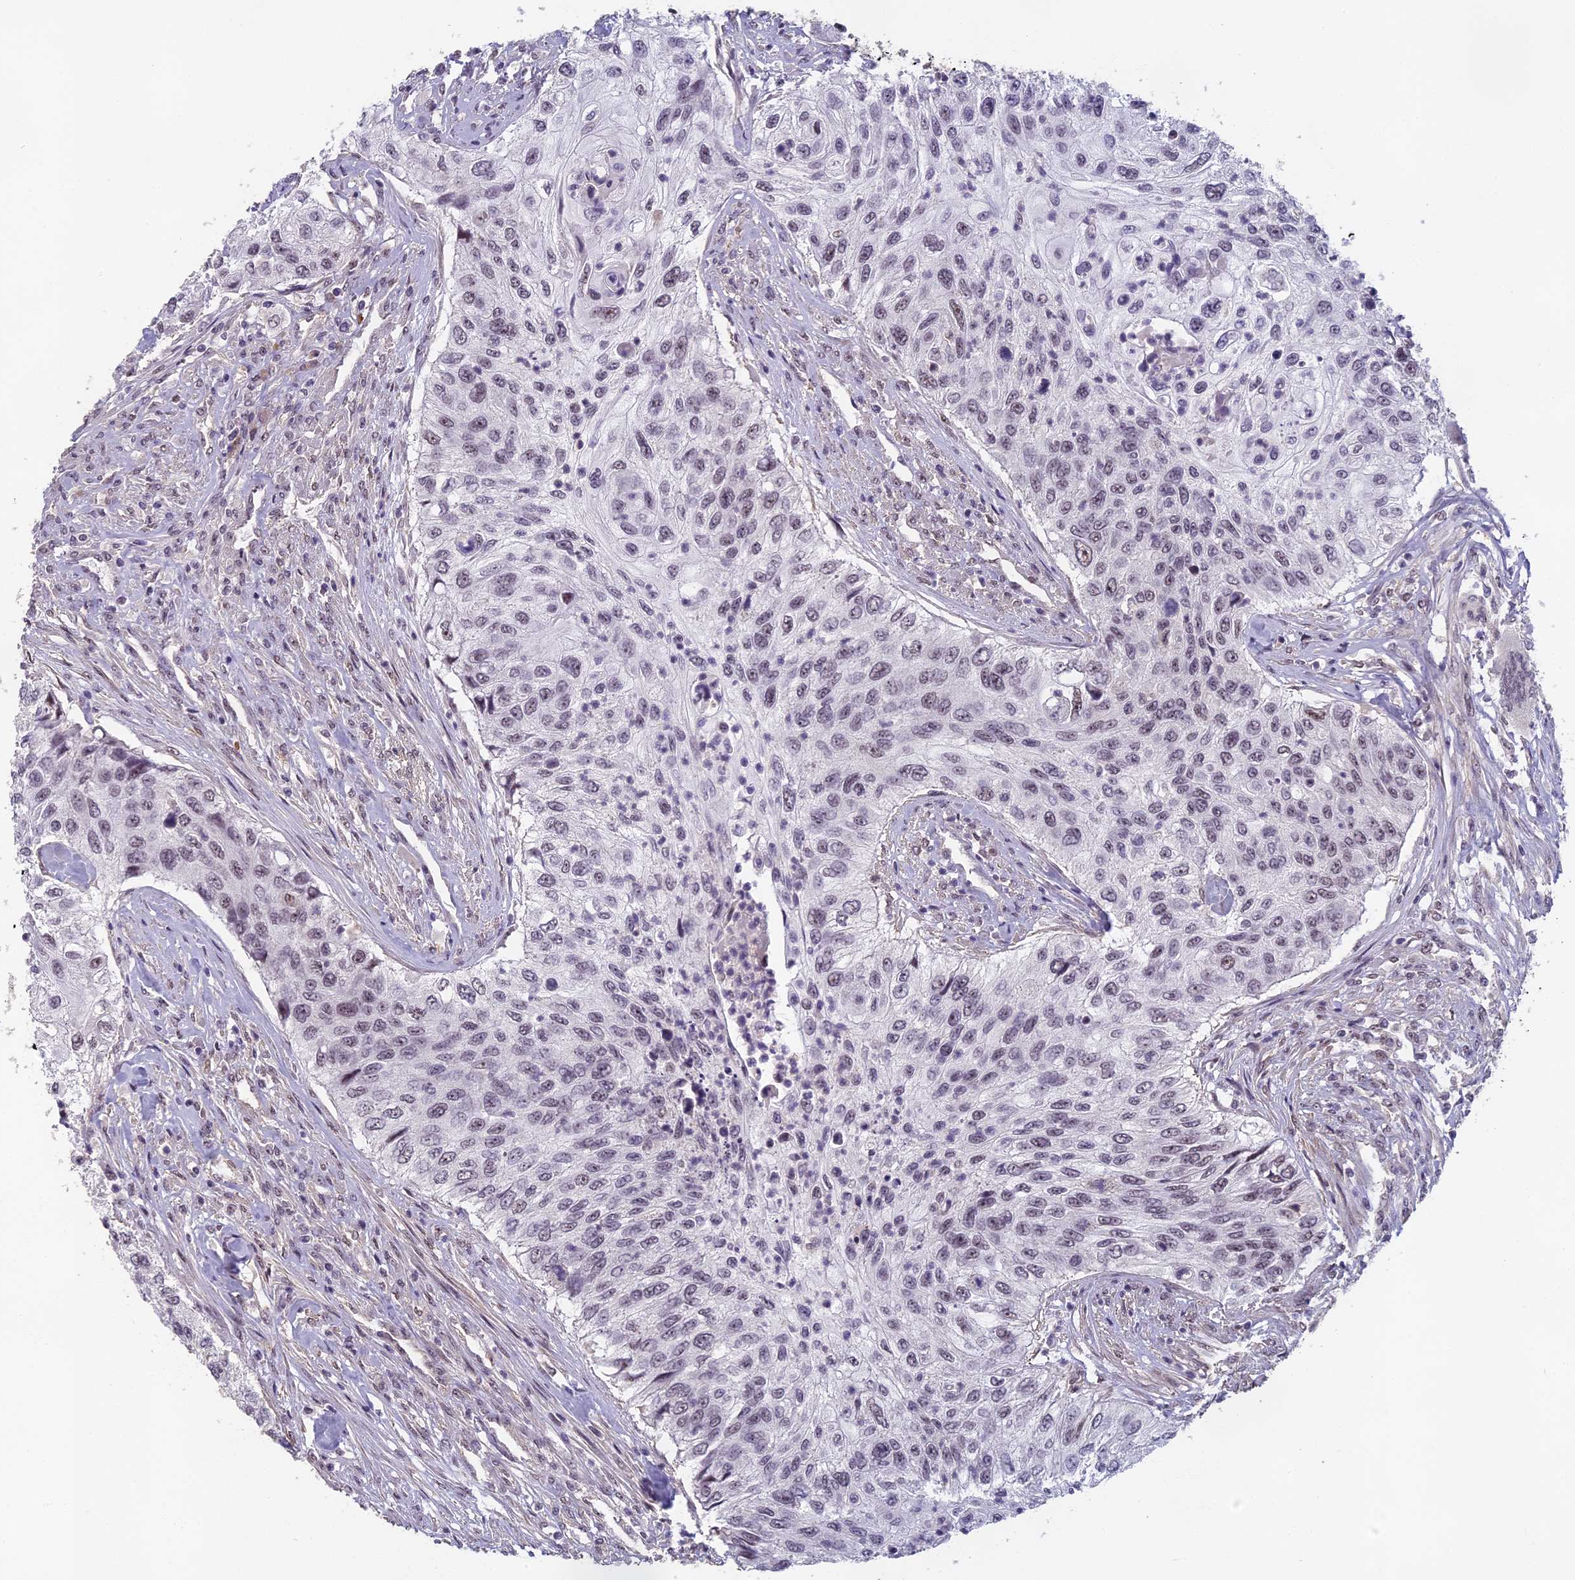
{"staining": {"intensity": "weak", "quantity": "<25%", "location": "nuclear"}, "tissue": "urothelial cancer", "cell_type": "Tumor cells", "image_type": "cancer", "snomed": [{"axis": "morphology", "description": "Urothelial carcinoma, High grade"}, {"axis": "topography", "description": "Urinary bladder"}], "caption": "Human urothelial cancer stained for a protein using IHC exhibits no positivity in tumor cells.", "gene": "MORF4L1", "patient": {"sex": "female", "age": 60}}